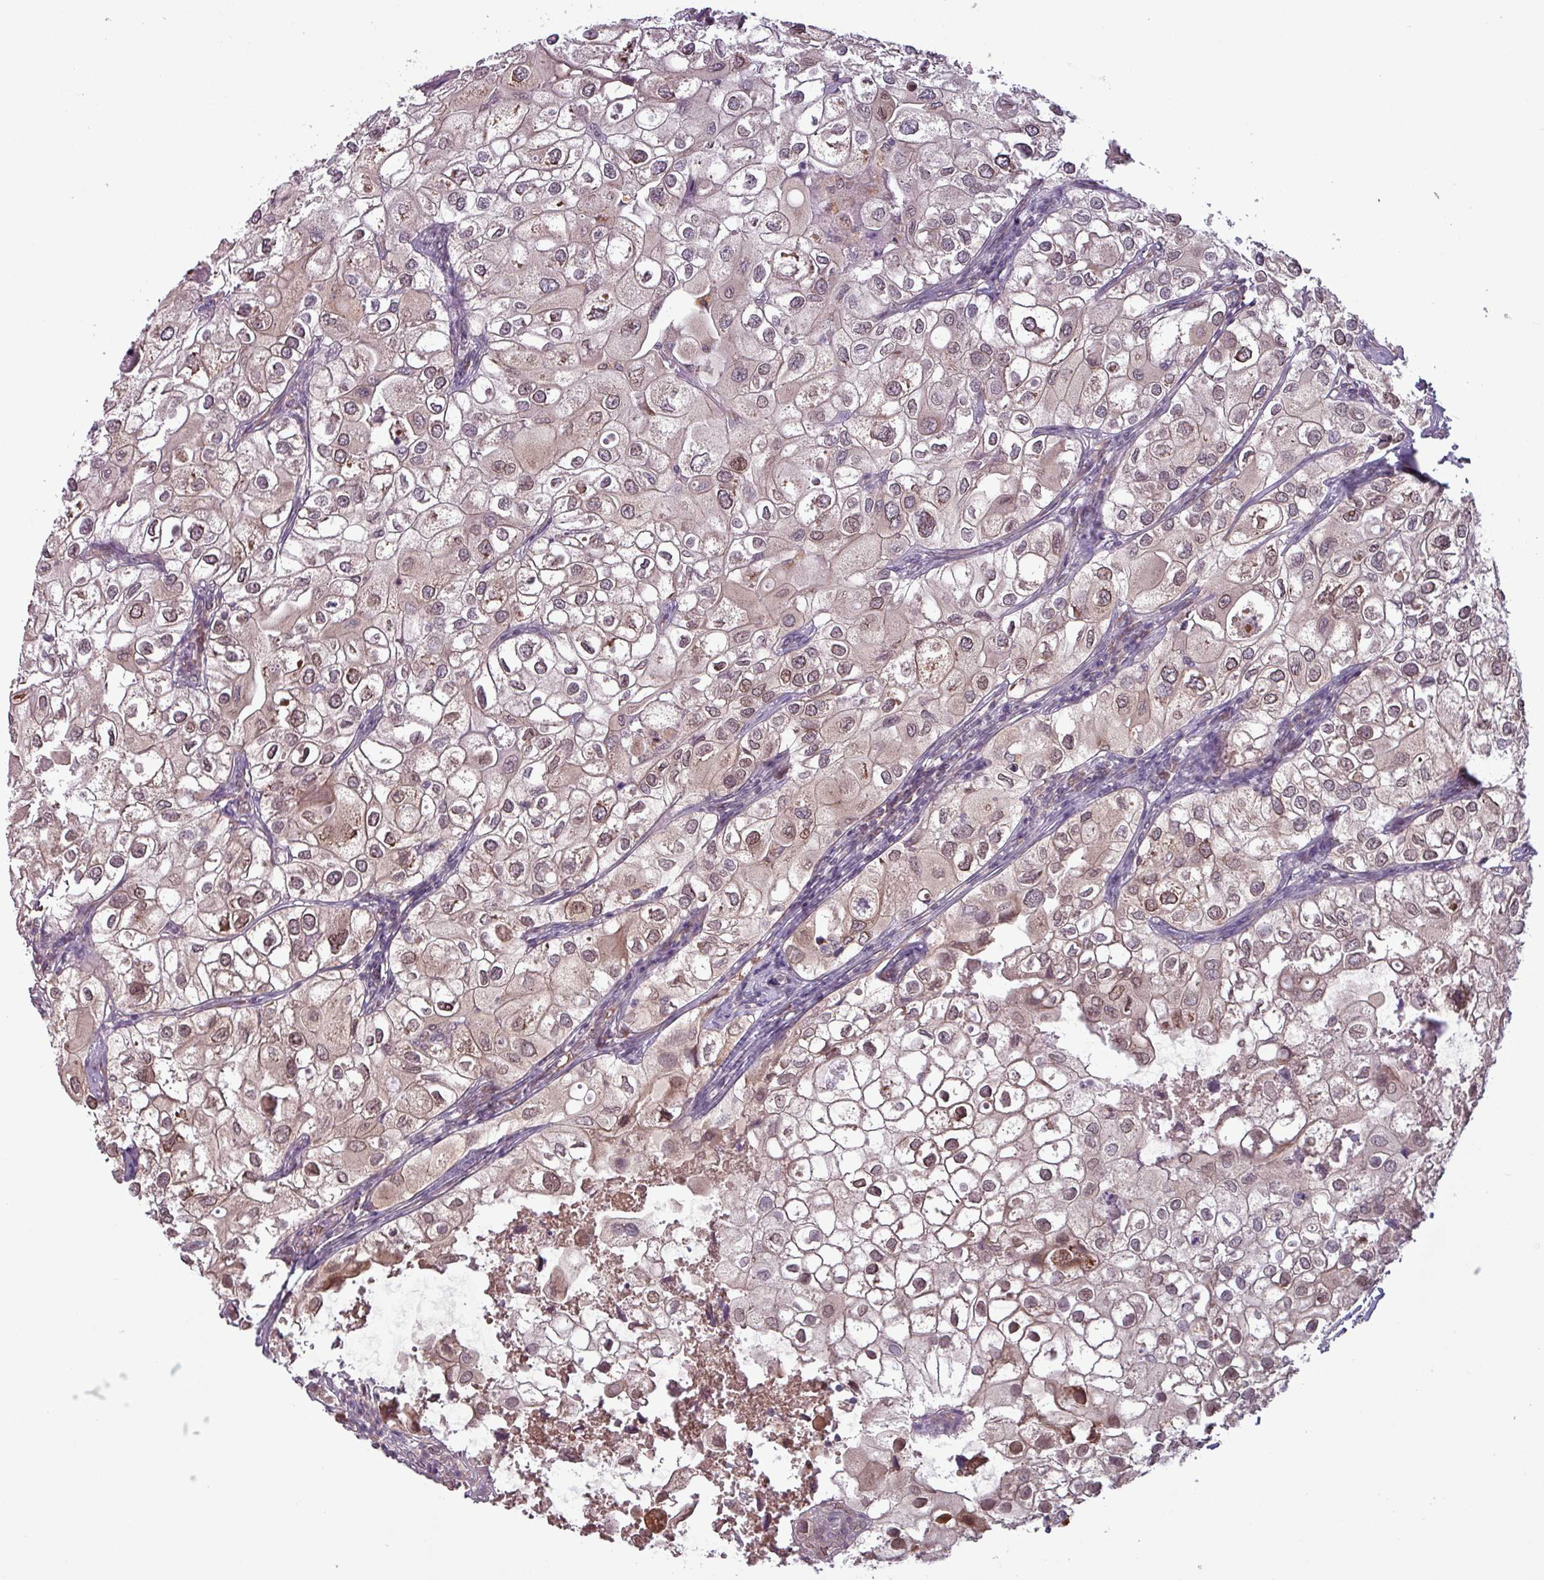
{"staining": {"intensity": "weak", "quantity": "25%-75%", "location": "nuclear"}, "tissue": "urothelial cancer", "cell_type": "Tumor cells", "image_type": "cancer", "snomed": [{"axis": "morphology", "description": "Urothelial carcinoma, High grade"}, {"axis": "topography", "description": "Urinary bladder"}], "caption": "High-power microscopy captured an immunohistochemistry histopathology image of urothelial cancer, revealing weak nuclear positivity in about 25%-75% of tumor cells.", "gene": "RBM4B", "patient": {"sex": "male", "age": 64}}